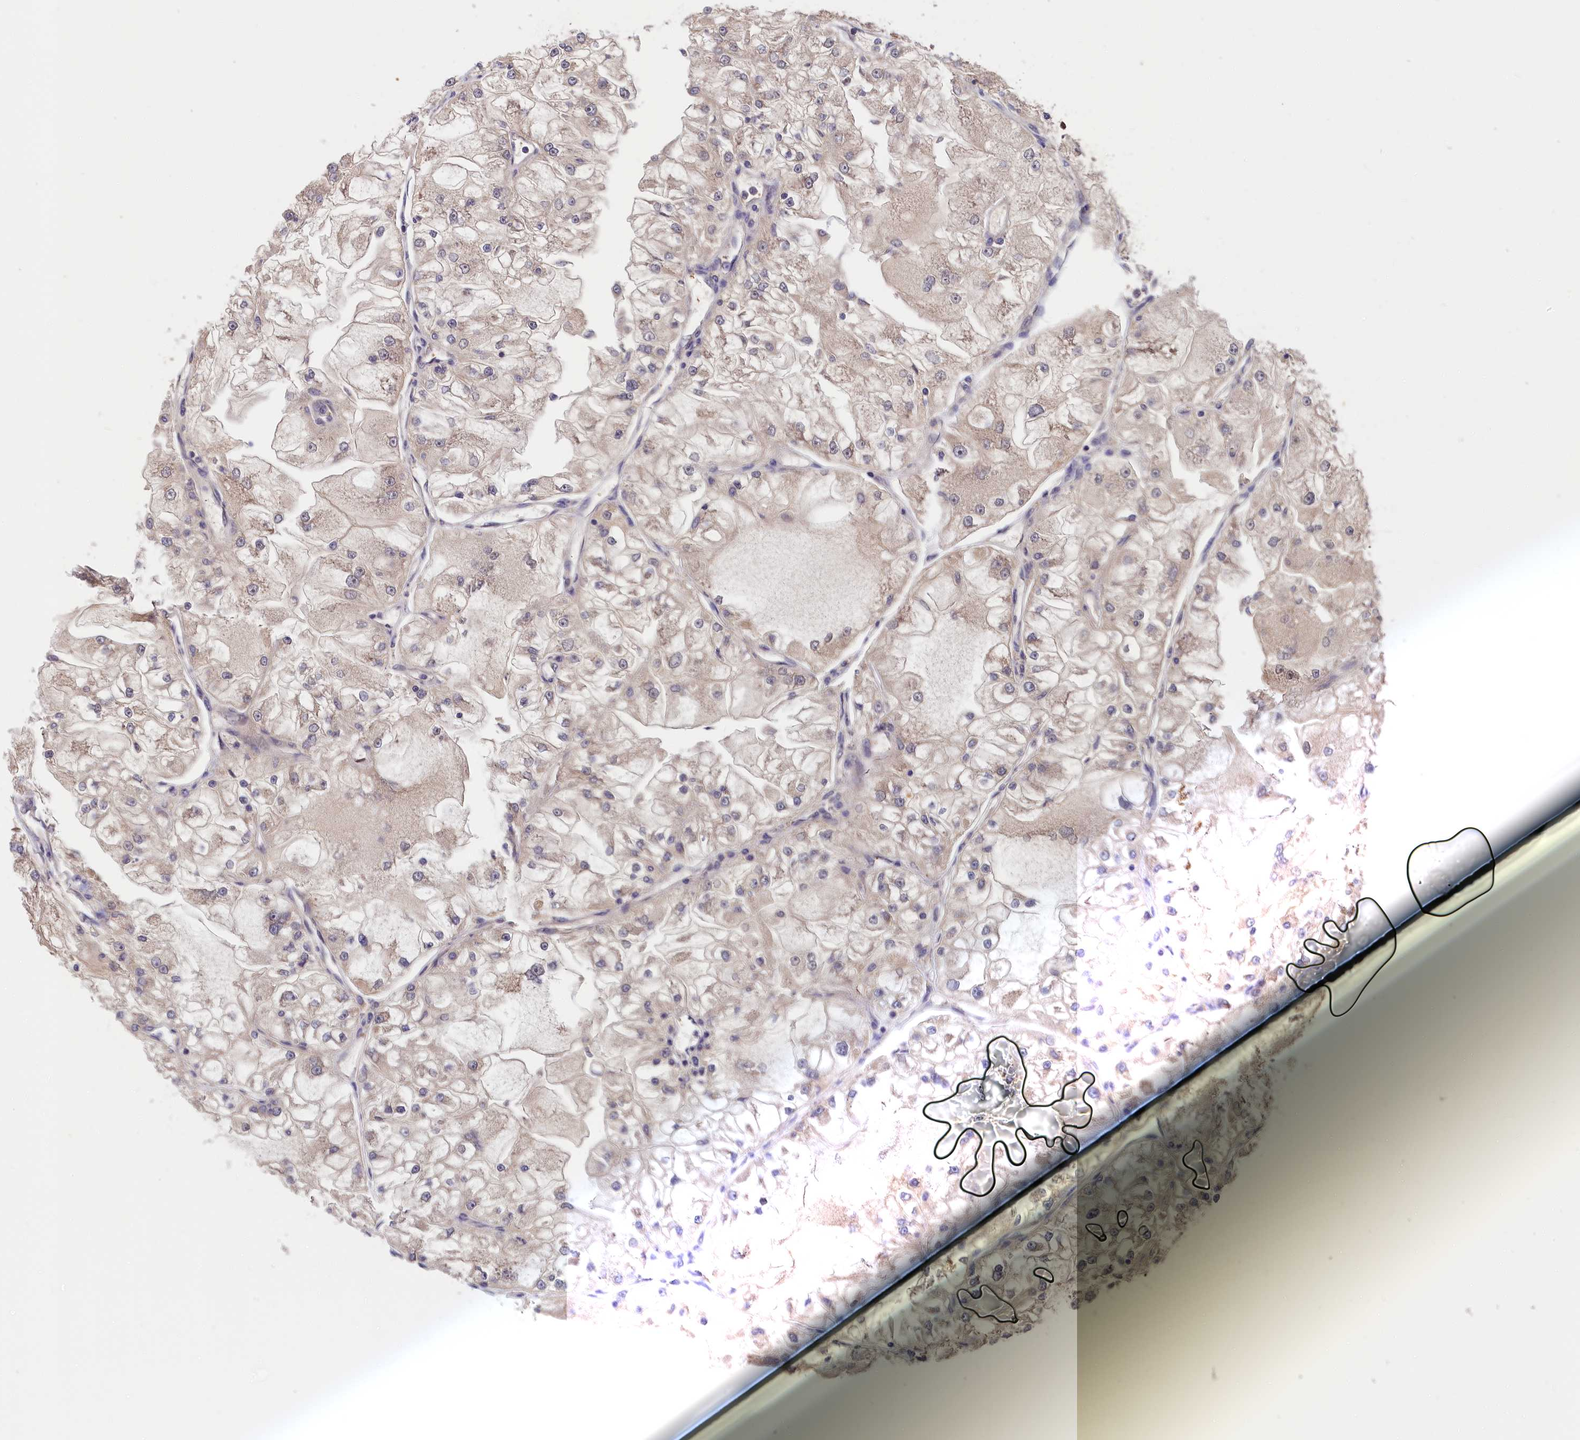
{"staining": {"intensity": "weak", "quantity": "<25%", "location": "cytoplasmic/membranous"}, "tissue": "renal cancer", "cell_type": "Tumor cells", "image_type": "cancer", "snomed": [{"axis": "morphology", "description": "Adenocarcinoma, NOS"}, {"axis": "topography", "description": "Kidney"}], "caption": "Immunohistochemistry (IHC) micrograph of neoplastic tissue: human renal adenocarcinoma stained with DAB (3,3'-diaminobenzidine) displays no significant protein staining in tumor cells.", "gene": "ITIH1", "patient": {"sex": "female", "age": 72}}